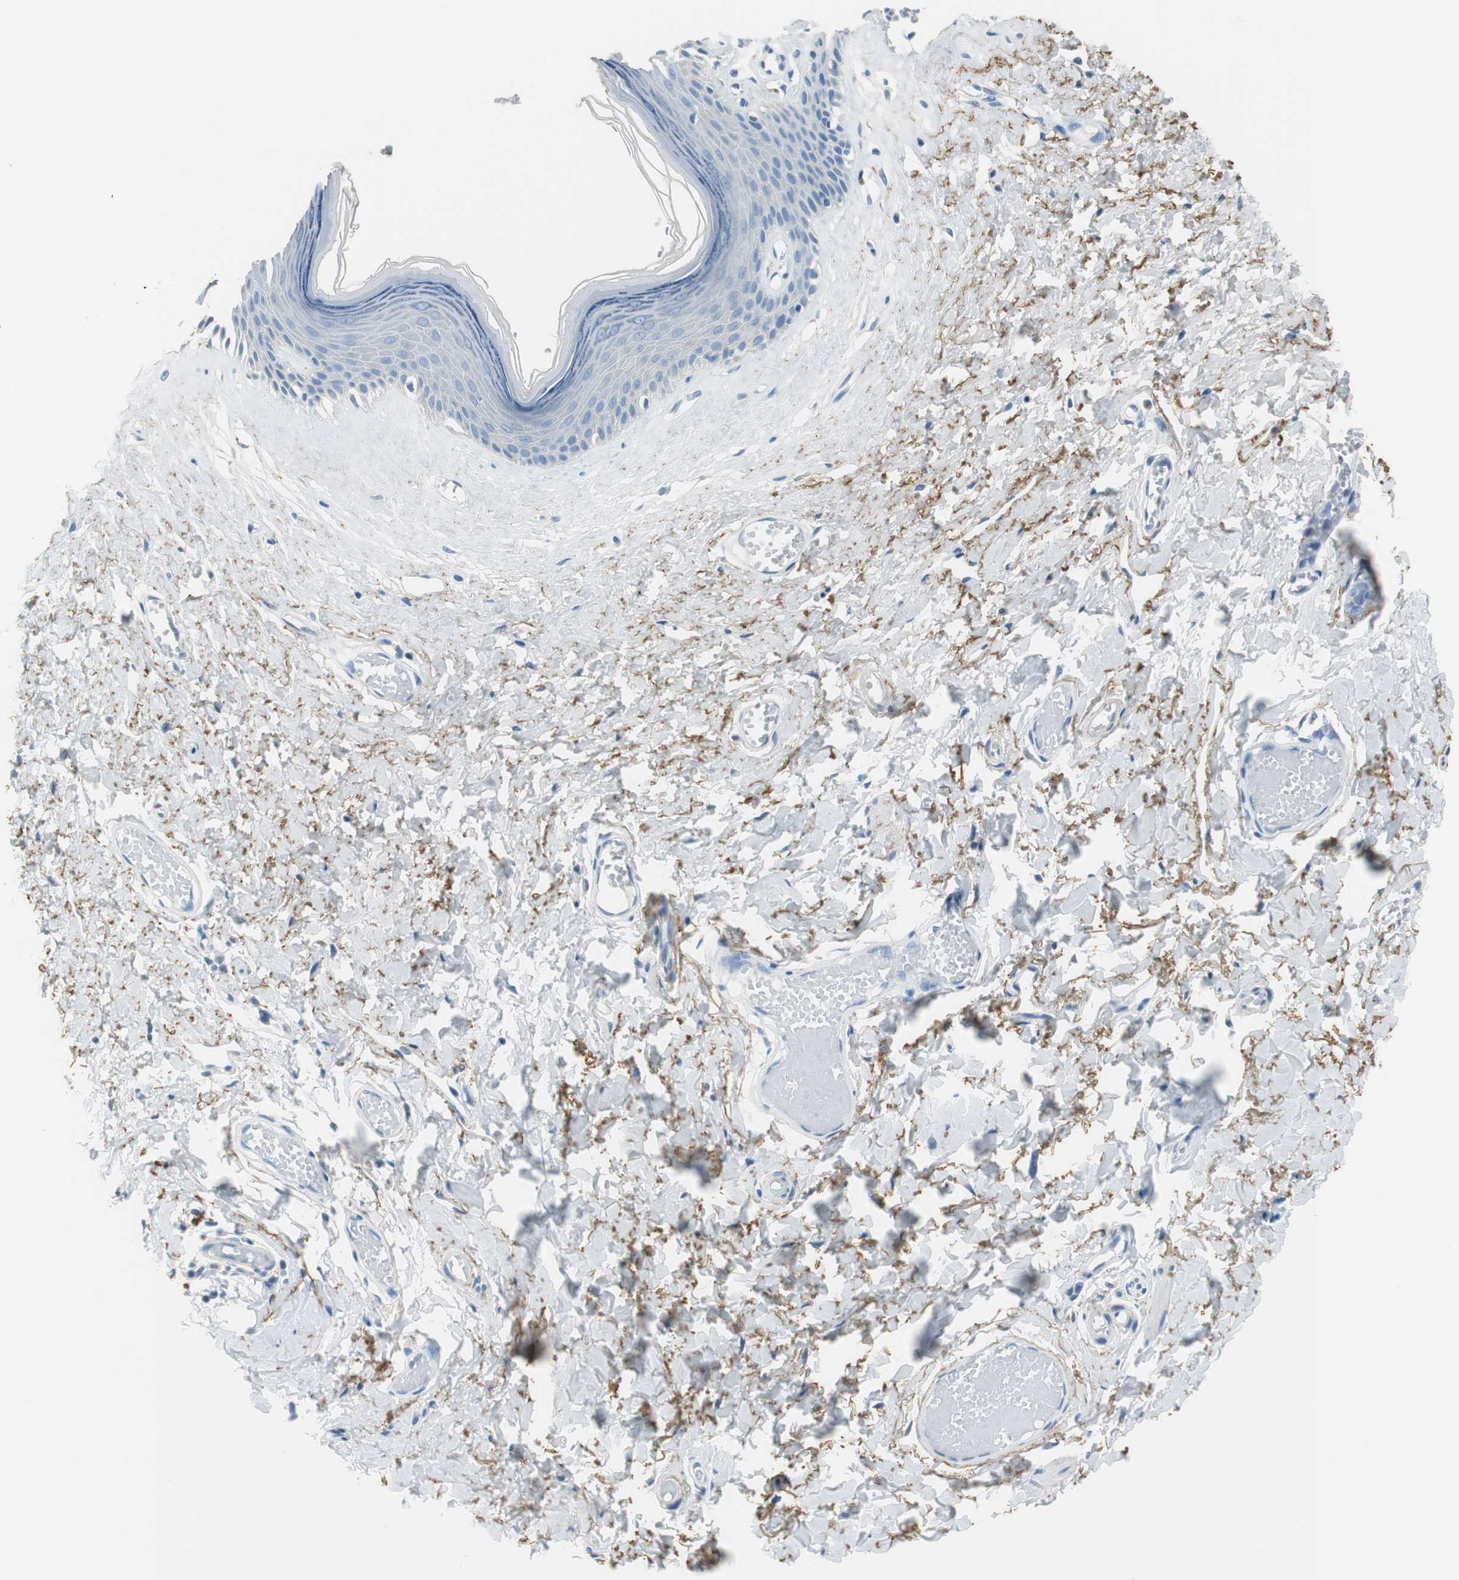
{"staining": {"intensity": "negative", "quantity": "none", "location": "none"}, "tissue": "skin", "cell_type": "Epidermal cells", "image_type": "normal", "snomed": [{"axis": "morphology", "description": "Normal tissue, NOS"}, {"axis": "morphology", "description": "Inflammation, NOS"}, {"axis": "topography", "description": "Vulva"}], "caption": "Immunohistochemistry (IHC) photomicrograph of benign skin: human skin stained with DAB exhibits no significant protein staining in epidermal cells.", "gene": "MUC7", "patient": {"sex": "female", "age": 84}}